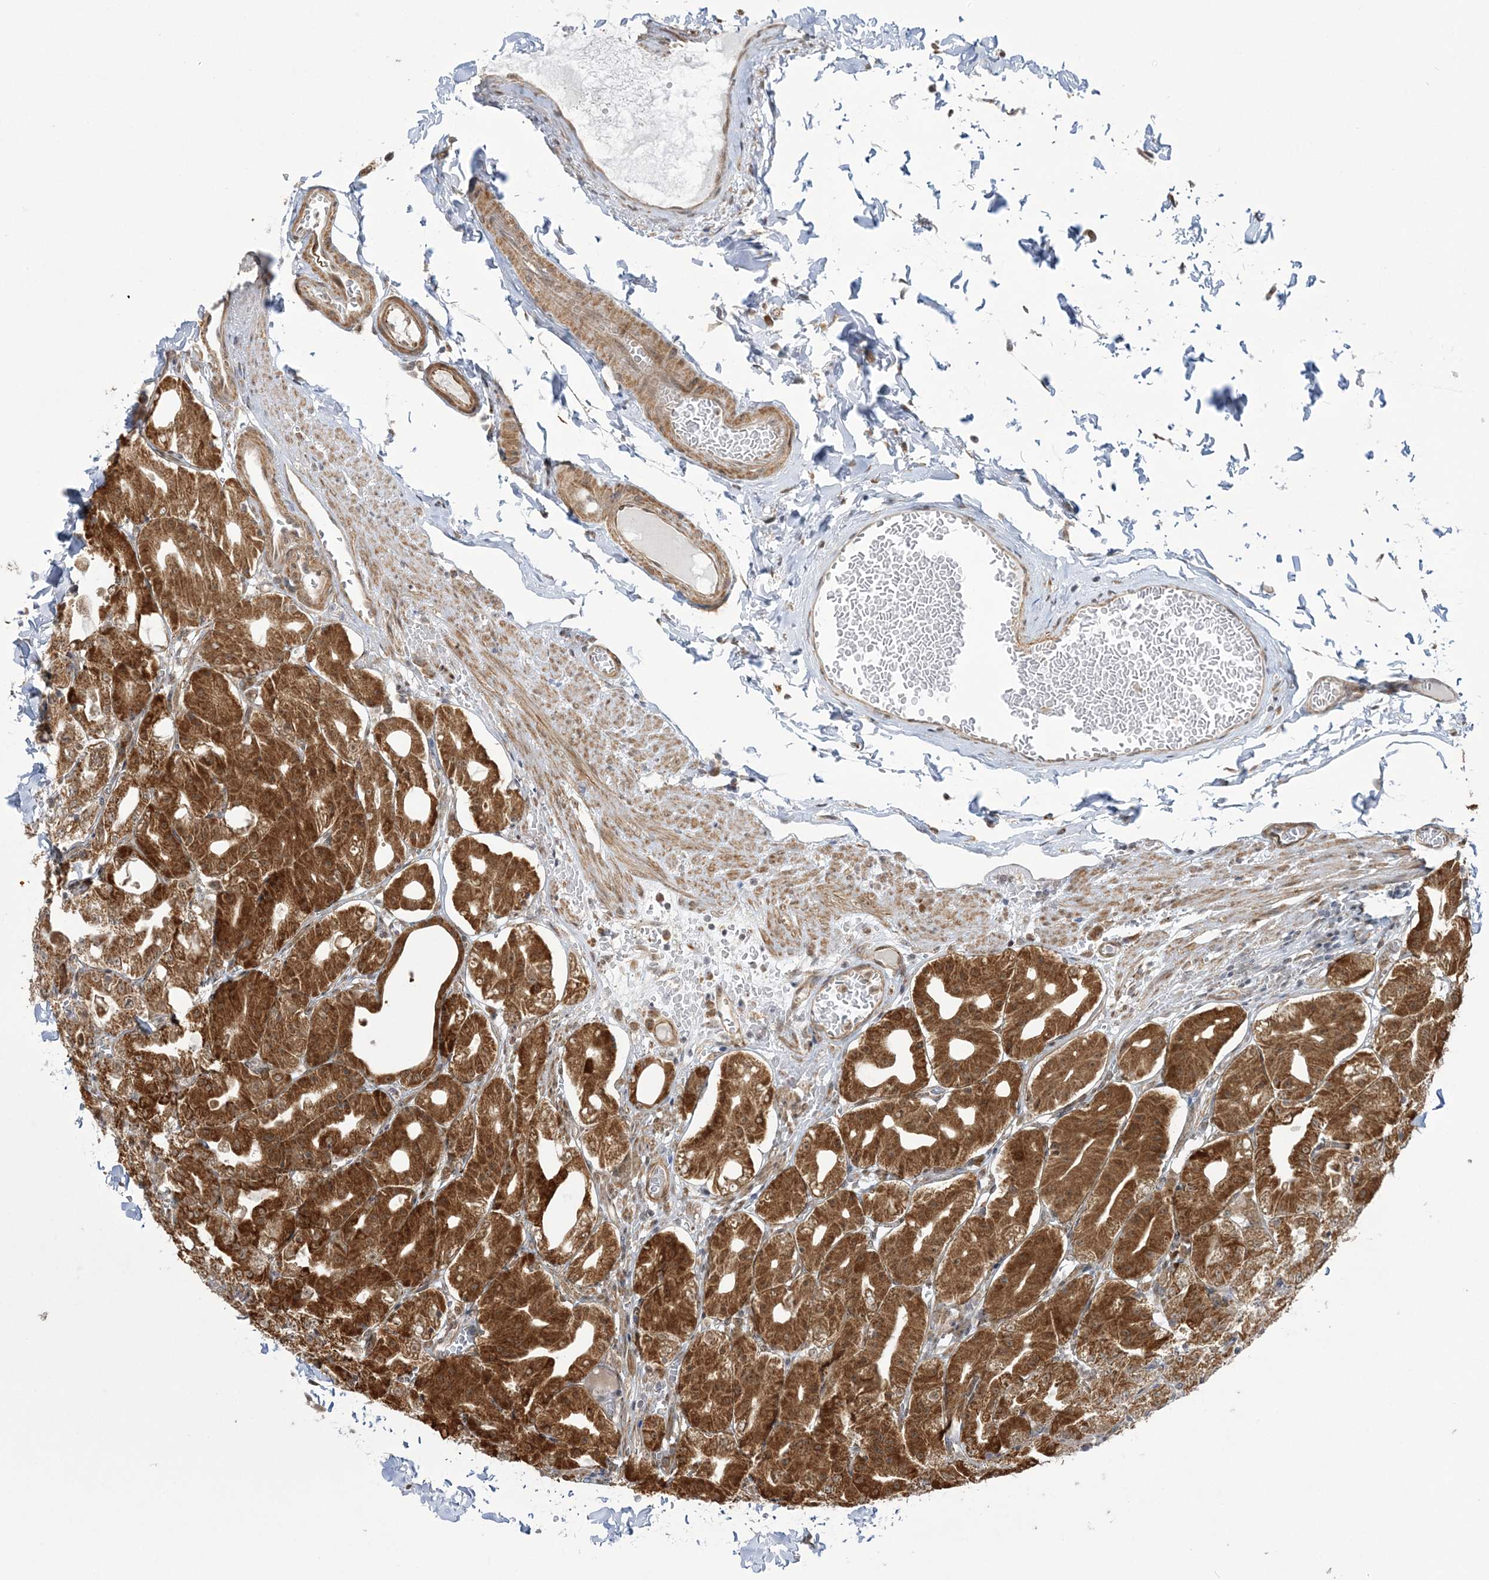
{"staining": {"intensity": "strong", "quantity": ">75%", "location": "cytoplasmic/membranous"}, "tissue": "stomach", "cell_type": "Glandular cells", "image_type": "normal", "snomed": [{"axis": "morphology", "description": "Normal tissue, NOS"}, {"axis": "topography", "description": "Stomach, lower"}], "caption": "IHC of normal stomach displays high levels of strong cytoplasmic/membranous staining in about >75% of glandular cells.", "gene": "MRPL47", "patient": {"sex": "male", "age": 71}}